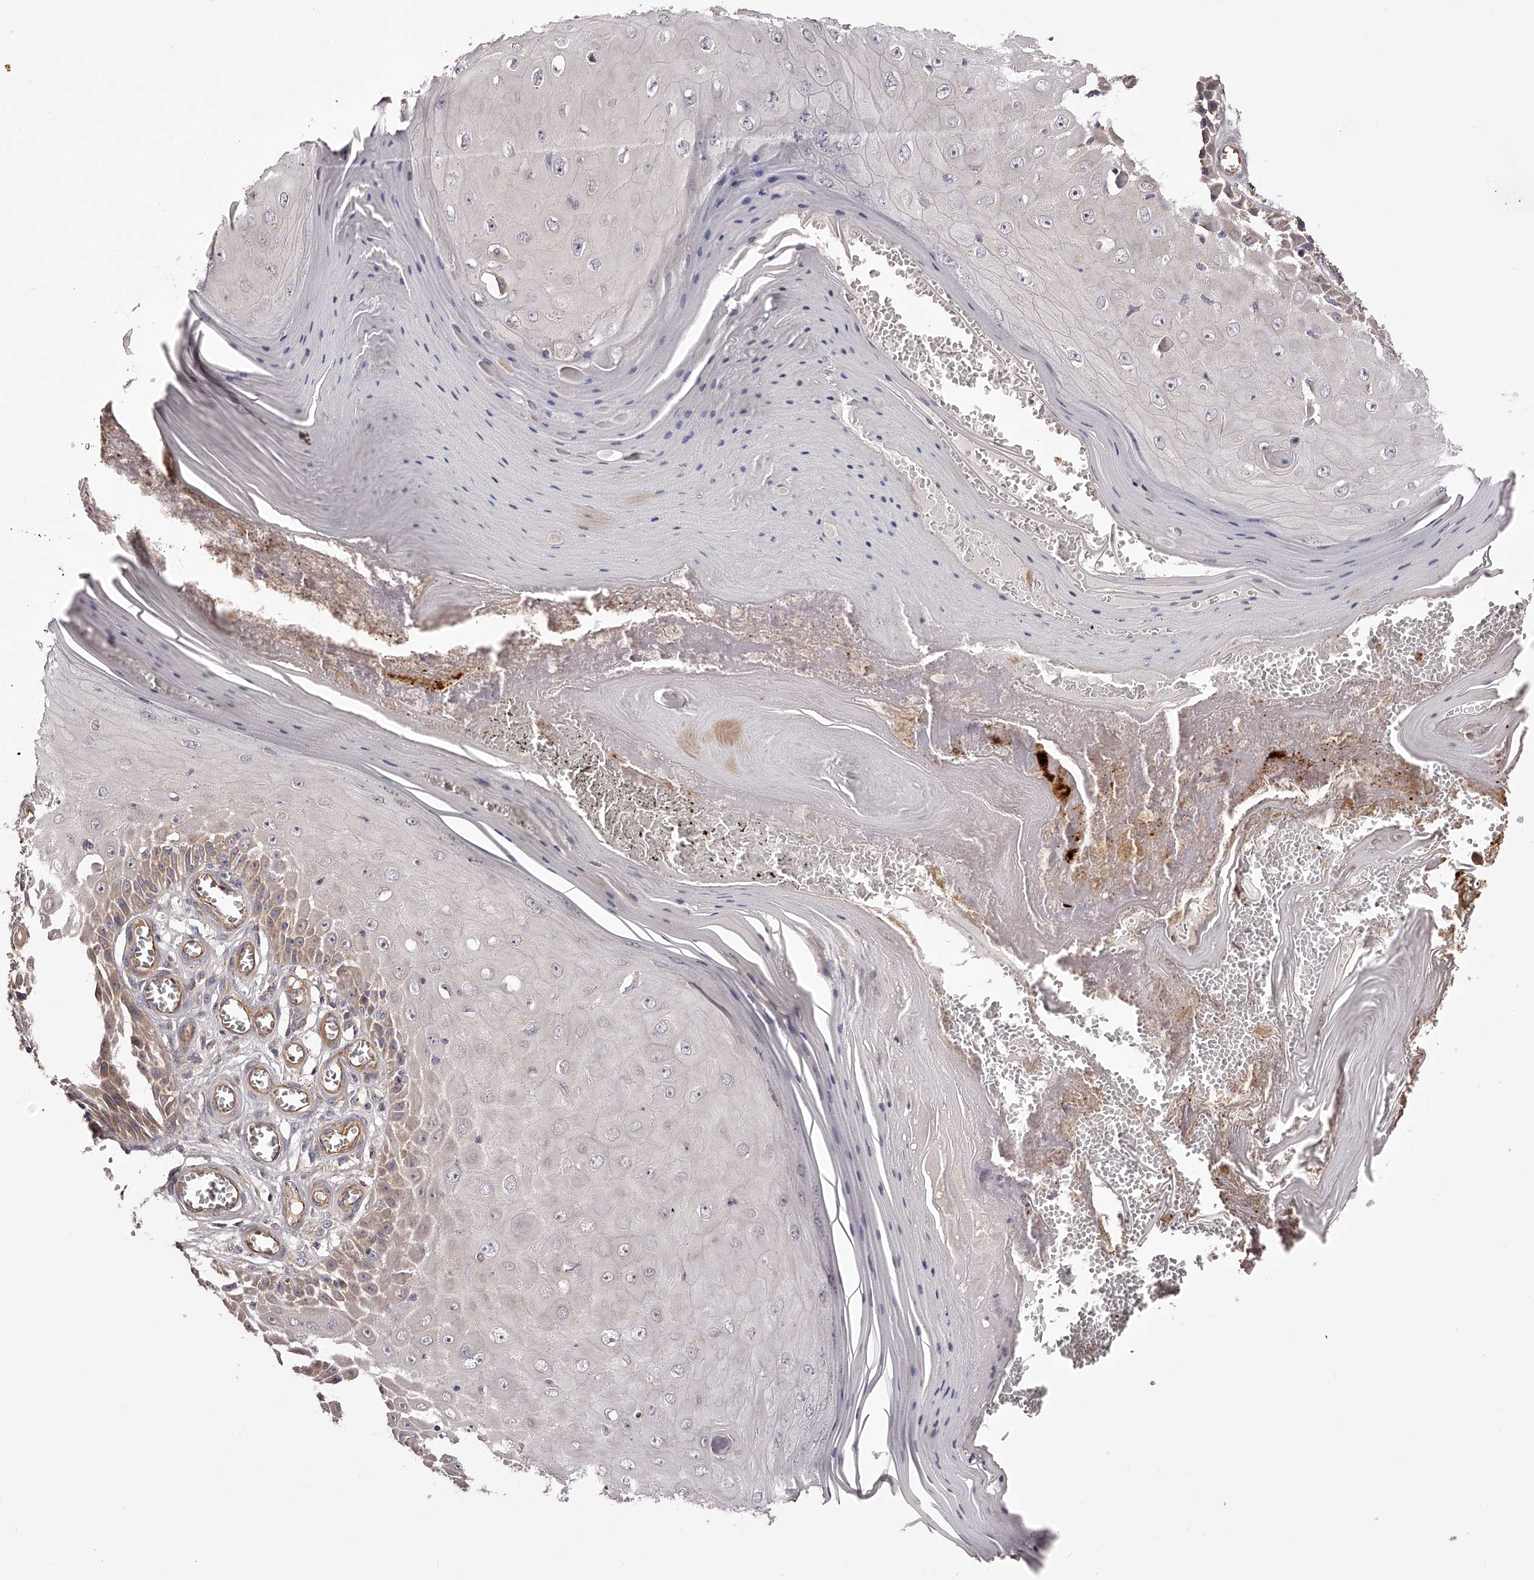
{"staining": {"intensity": "weak", "quantity": "<25%", "location": "cytoplasmic/membranous"}, "tissue": "skin cancer", "cell_type": "Tumor cells", "image_type": "cancer", "snomed": [{"axis": "morphology", "description": "Squamous cell carcinoma, NOS"}, {"axis": "topography", "description": "Skin"}], "caption": "This is a image of IHC staining of skin cancer, which shows no staining in tumor cells.", "gene": "LTV1", "patient": {"sex": "female", "age": 73}}